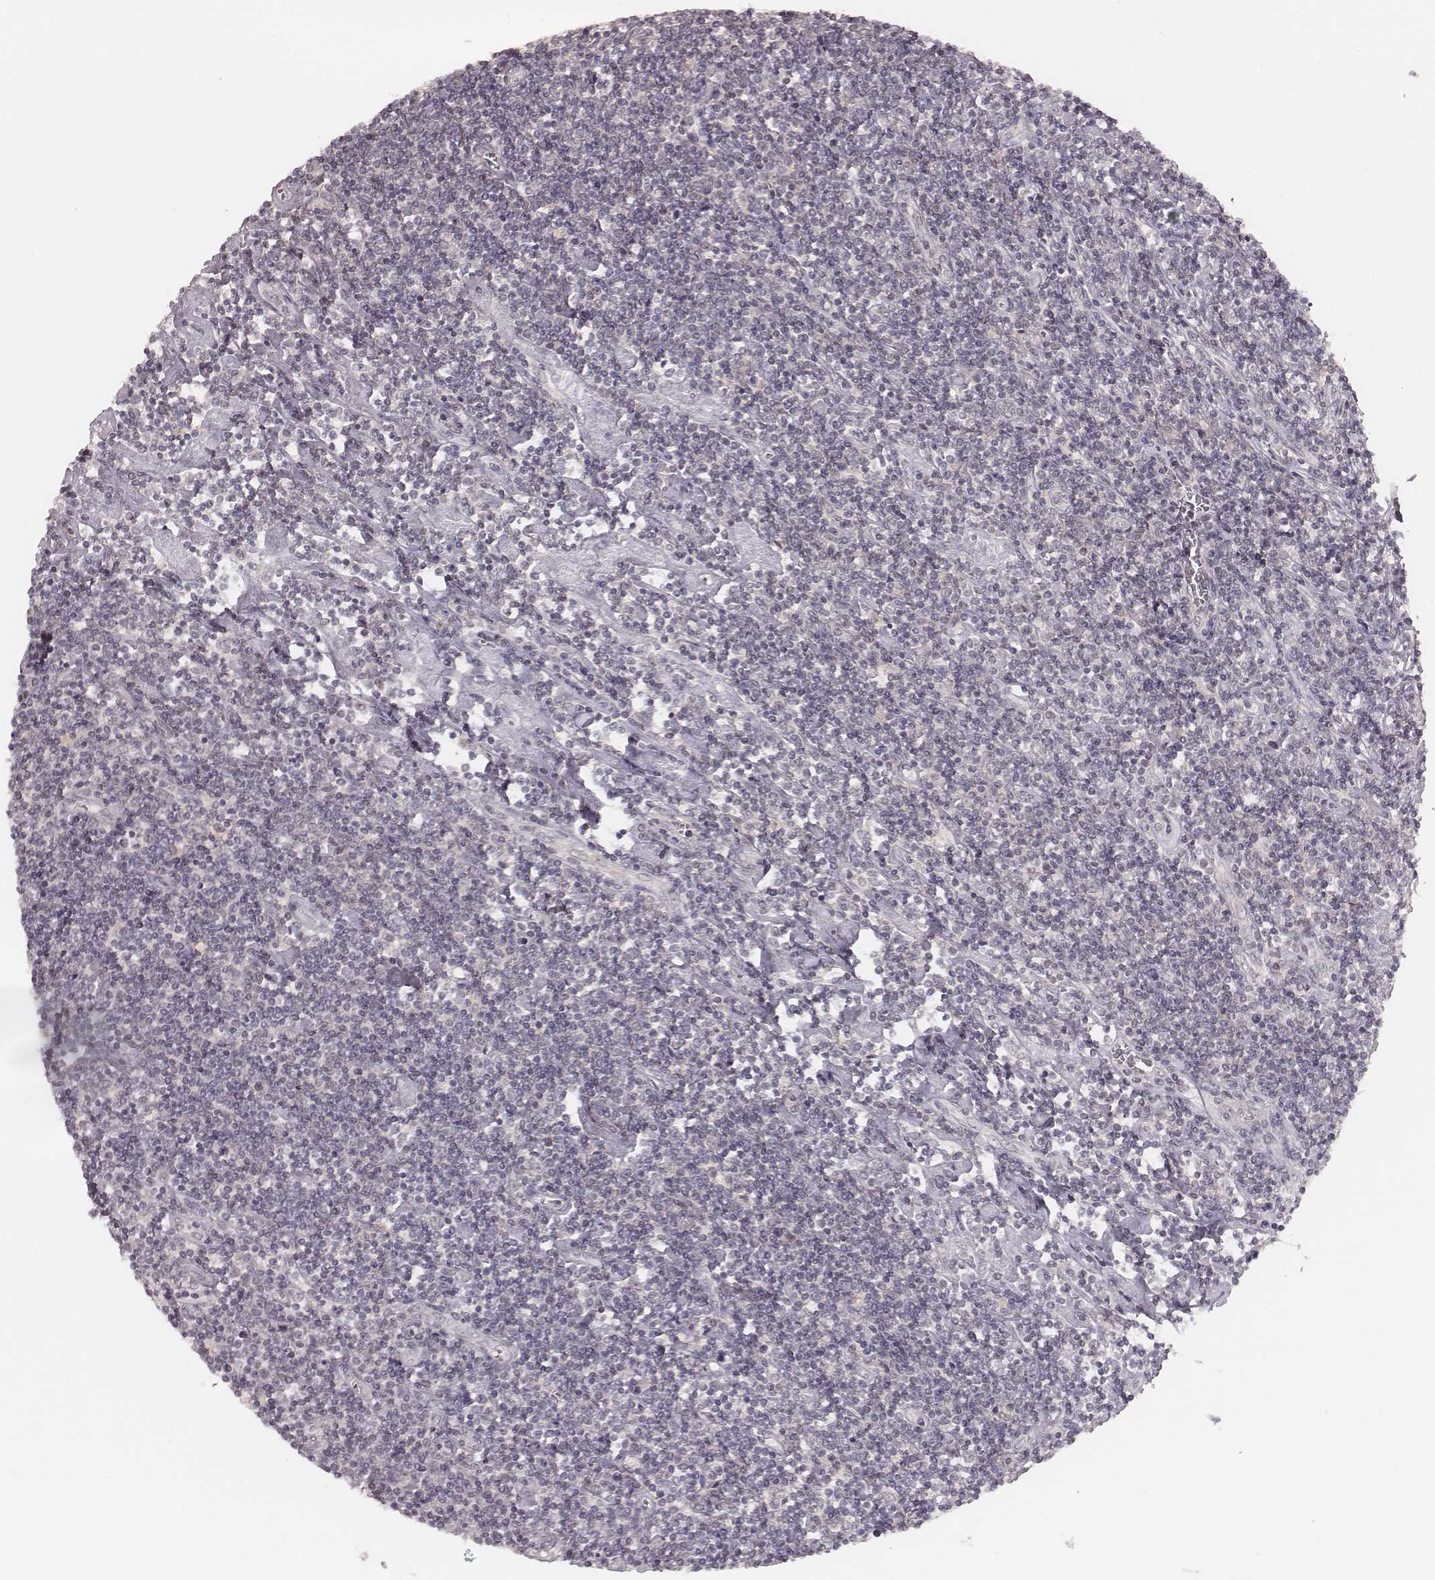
{"staining": {"intensity": "negative", "quantity": "none", "location": "none"}, "tissue": "lymphoma", "cell_type": "Tumor cells", "image_type": "cancer", "snomed": [{"axis": "morphology", "description": "Hodgkin's disease, NOS"}, {"axis": "topography", "description": "Lymph node"}], "caption": "This histopathology image is of lymphoma stained with immunohistochemistry to label a protein in brown with the nuclei are counter-stained blue. There is no expression in tumor cells.", "gene": "LY6K", "patient": {"sex": "male", "age": 40}}